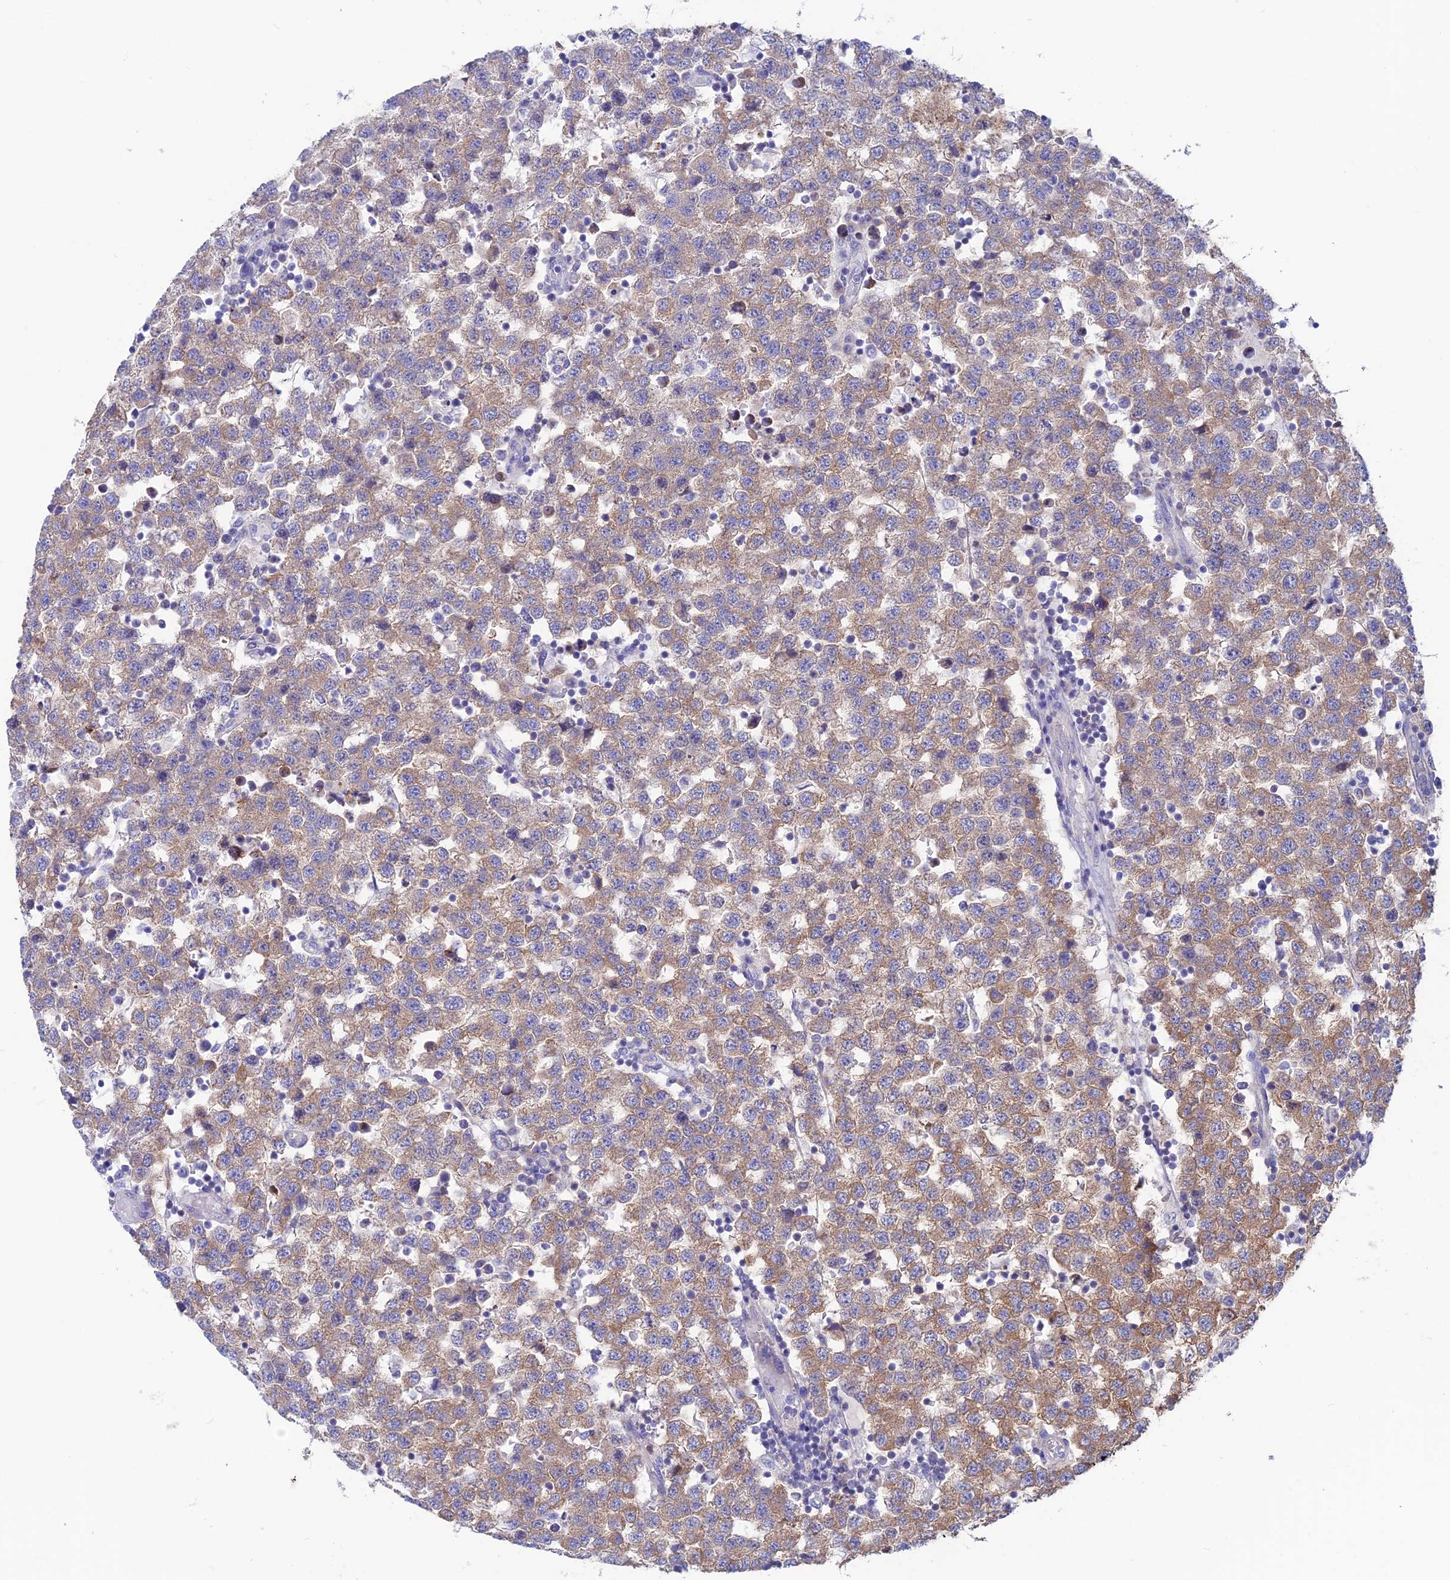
{"staining": {"intensity": "moderate", "quantity": "25%-75%", "location": "cytoplasmic/membranous"}, "tissue": "testis cancer", "cell_type": "Tumor cells", "image_type": "cancer", "snomed": [{"axis": "morphology", "description": "Seminoma, NOS"}, {"axis": "topography", "description": "Testis"}], "caption": "Immunohistochemical staining of human seminoma (testis) exhibits medium levels of moderate cytoplasmic/membranous protein positivity in about 25%-75% of tumor cells.", "gene": "LZTFL1", "patient": {"sex": "male", "age": 34}}